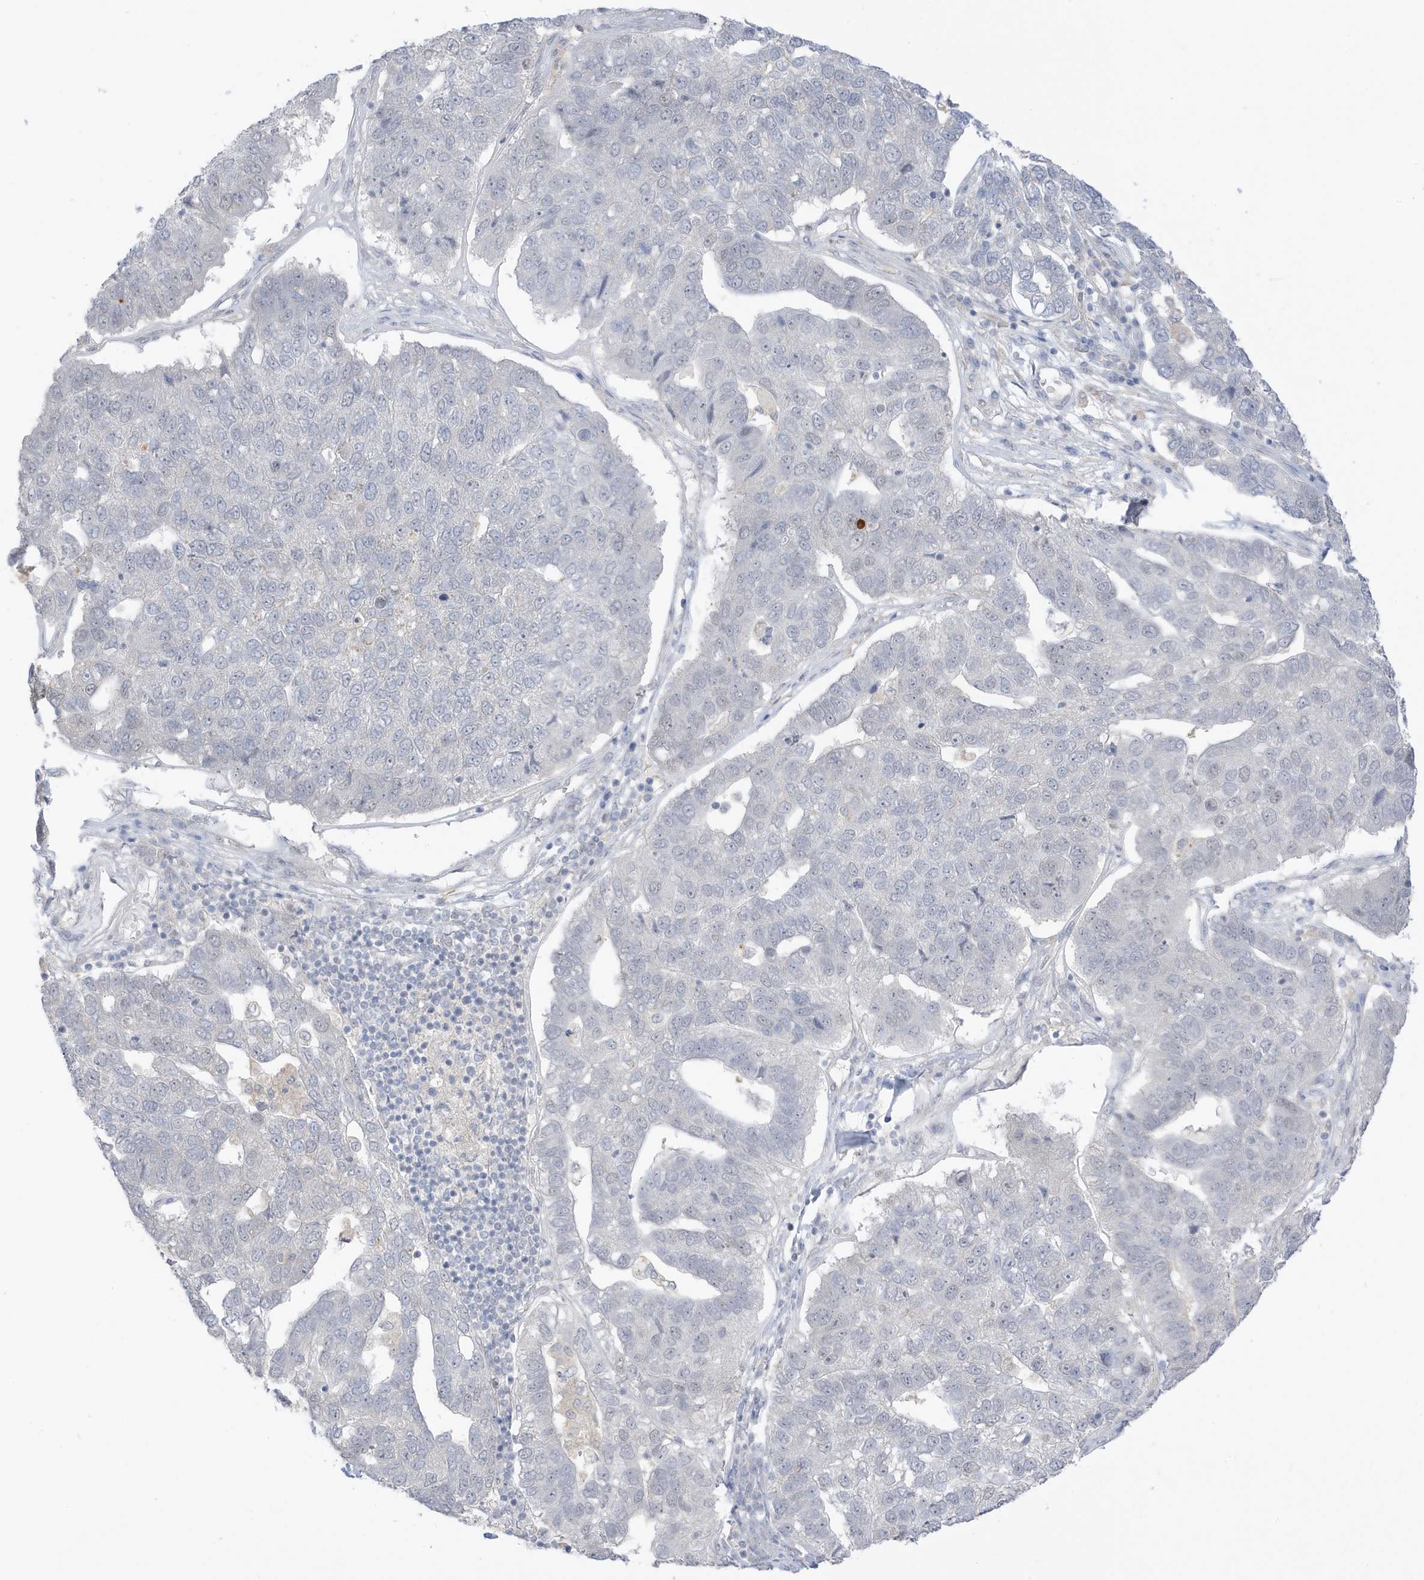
{"staining": {"intensity": "negative", "quantity": "none", "location": "none"}, "tissue": "pancreatic cancer", "cell_type": "Tumor cells", "image_type": "cancer", "snomed": [{"axis": "morphology", "description": "Adenocarcinoma, NOS"}, {"axis": "topography", "description": "Pancreas"}], "caption": "A histopathology image of pancreatic cancer stained for a protein demonstrates no brown staining in tumor cells.", "gene": "MSL3", "patient": {"sex": "female", "age": 61}}